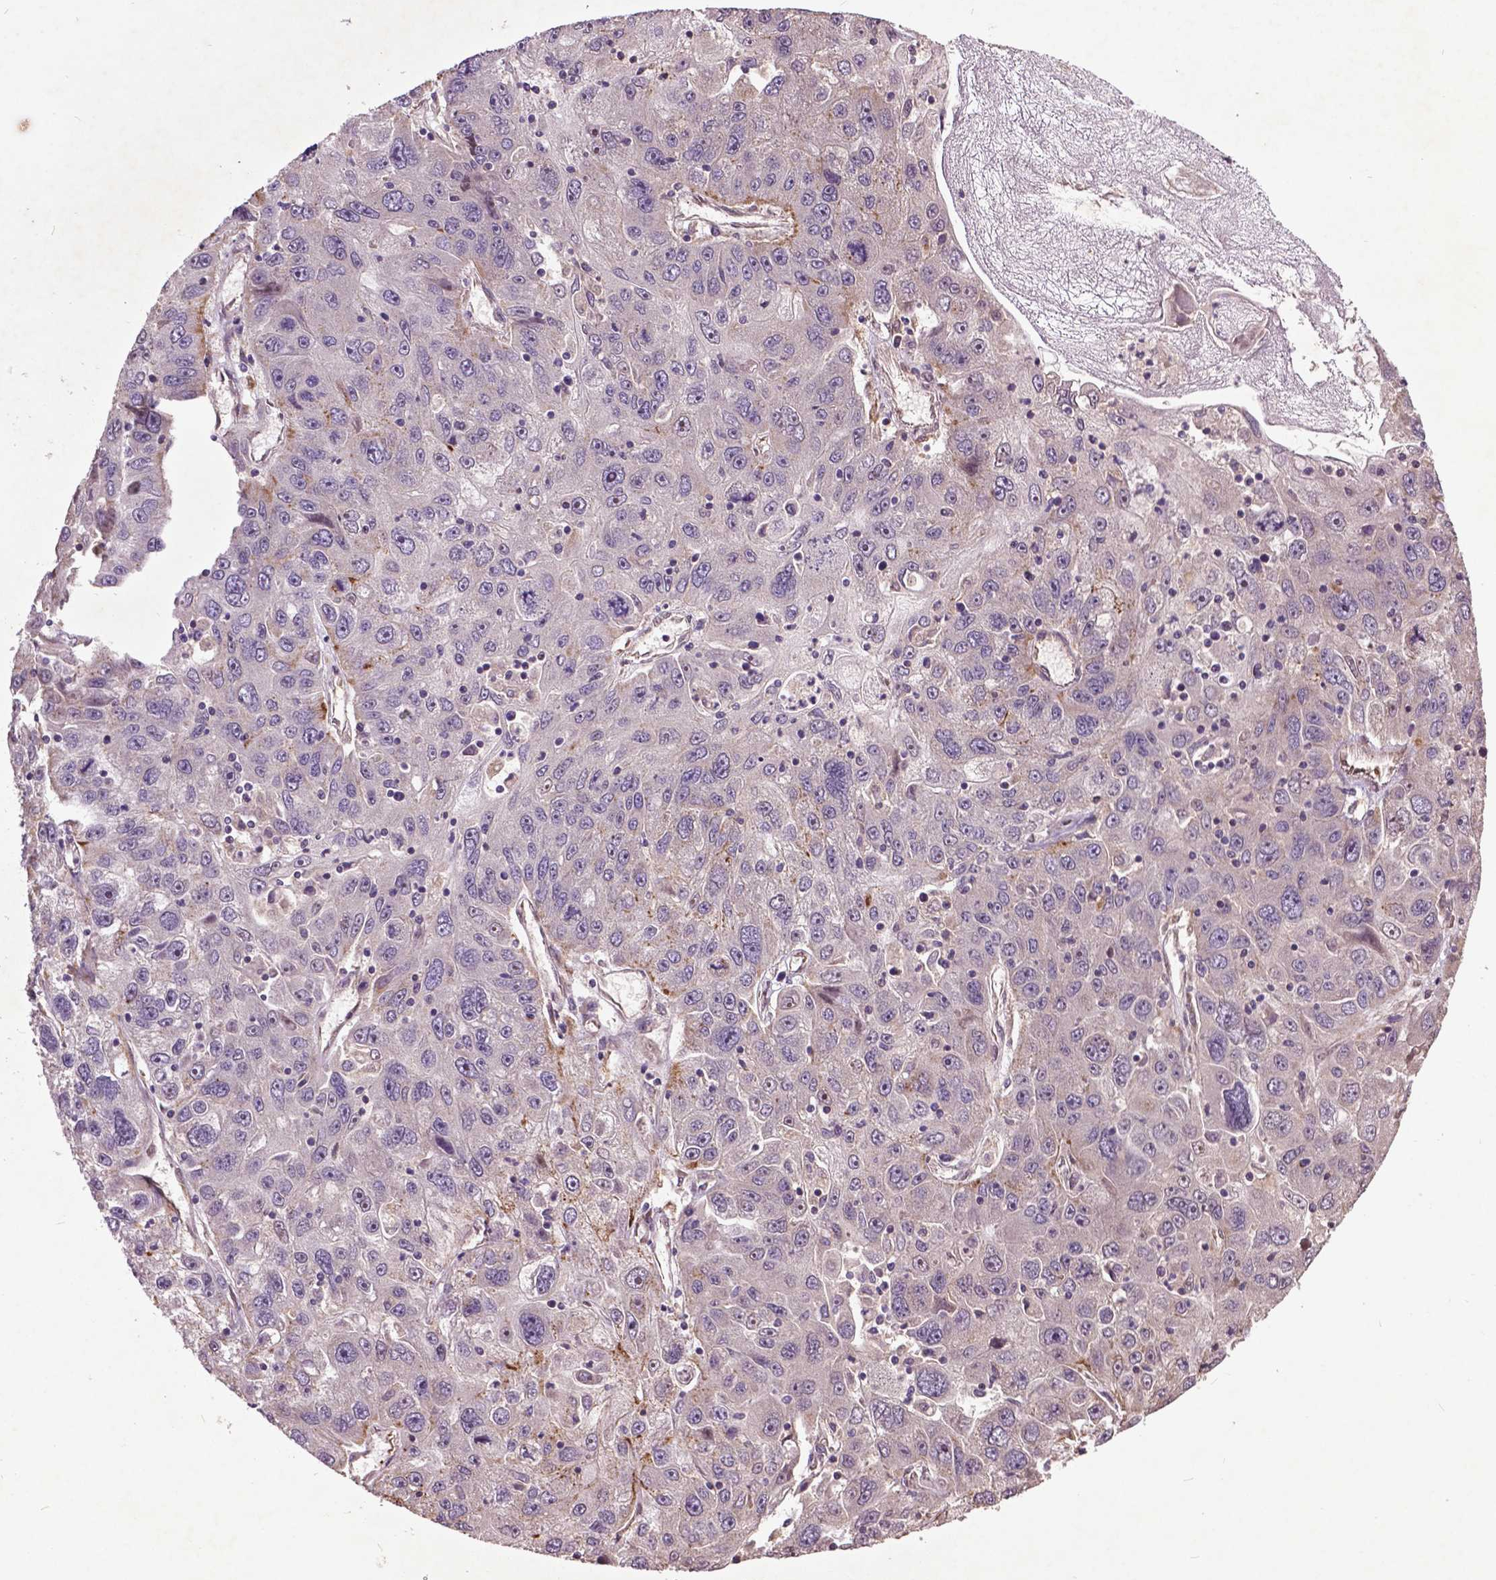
{"staining": {"intensity": "negative", "quantity": "none", "location": "none"}, "tissue": "stomach cancer", "cell_type": "Tumor cells", "image_type": "cancer", "snomed": [{"axis": "morphology", "description": "Adenocarcinoma, NOS"}, {"axis": "topography", "description": "Stomach"}], "caption": "High power microscopy histopathology image of an IHC photomicrograph of stomach cancer, revealing no significant staining in tumor cells.", "gene": "AP1S3", "patient": {"sex": "male", "age": 56}}